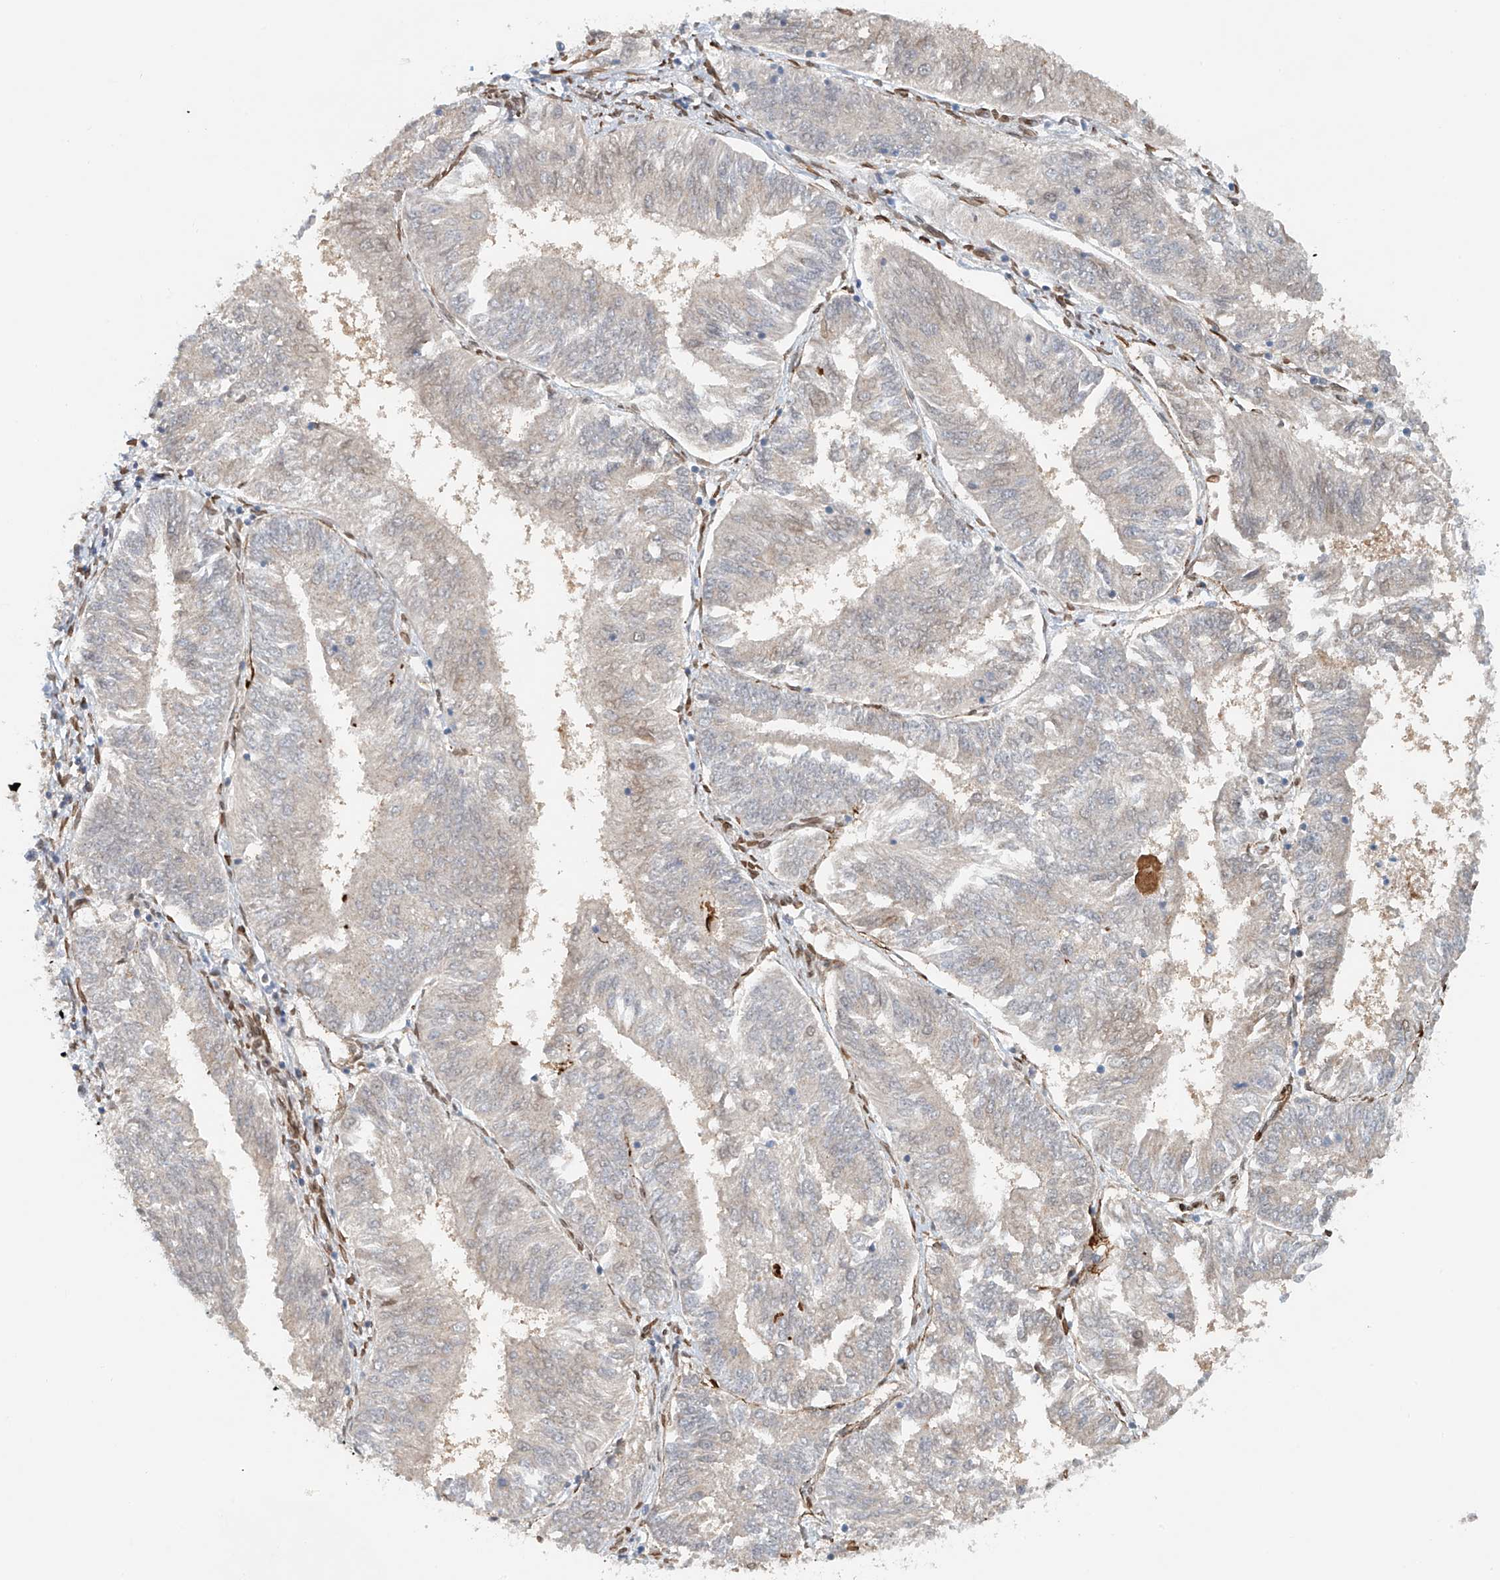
{"staining": {"intensity": "negative", "quantity": "none", "location": "none"}, "tissue": "endometrial cancer", "cell_type": "Tumor cells", "image_type": "cancer", "snomed": [{"axis": "morphology", "description": "Adenocarcinoma, NOS"}, {"axis": "topography", "description": "Endometrium"}], "caption": "A high-resolution micrograph shows immunohistochemistry staining of adenocarcinoma (endometrial), which displays no significant staining in tumor cells.", "gene": "STARD9", "patient": {"sex": "female", "age": 58}}